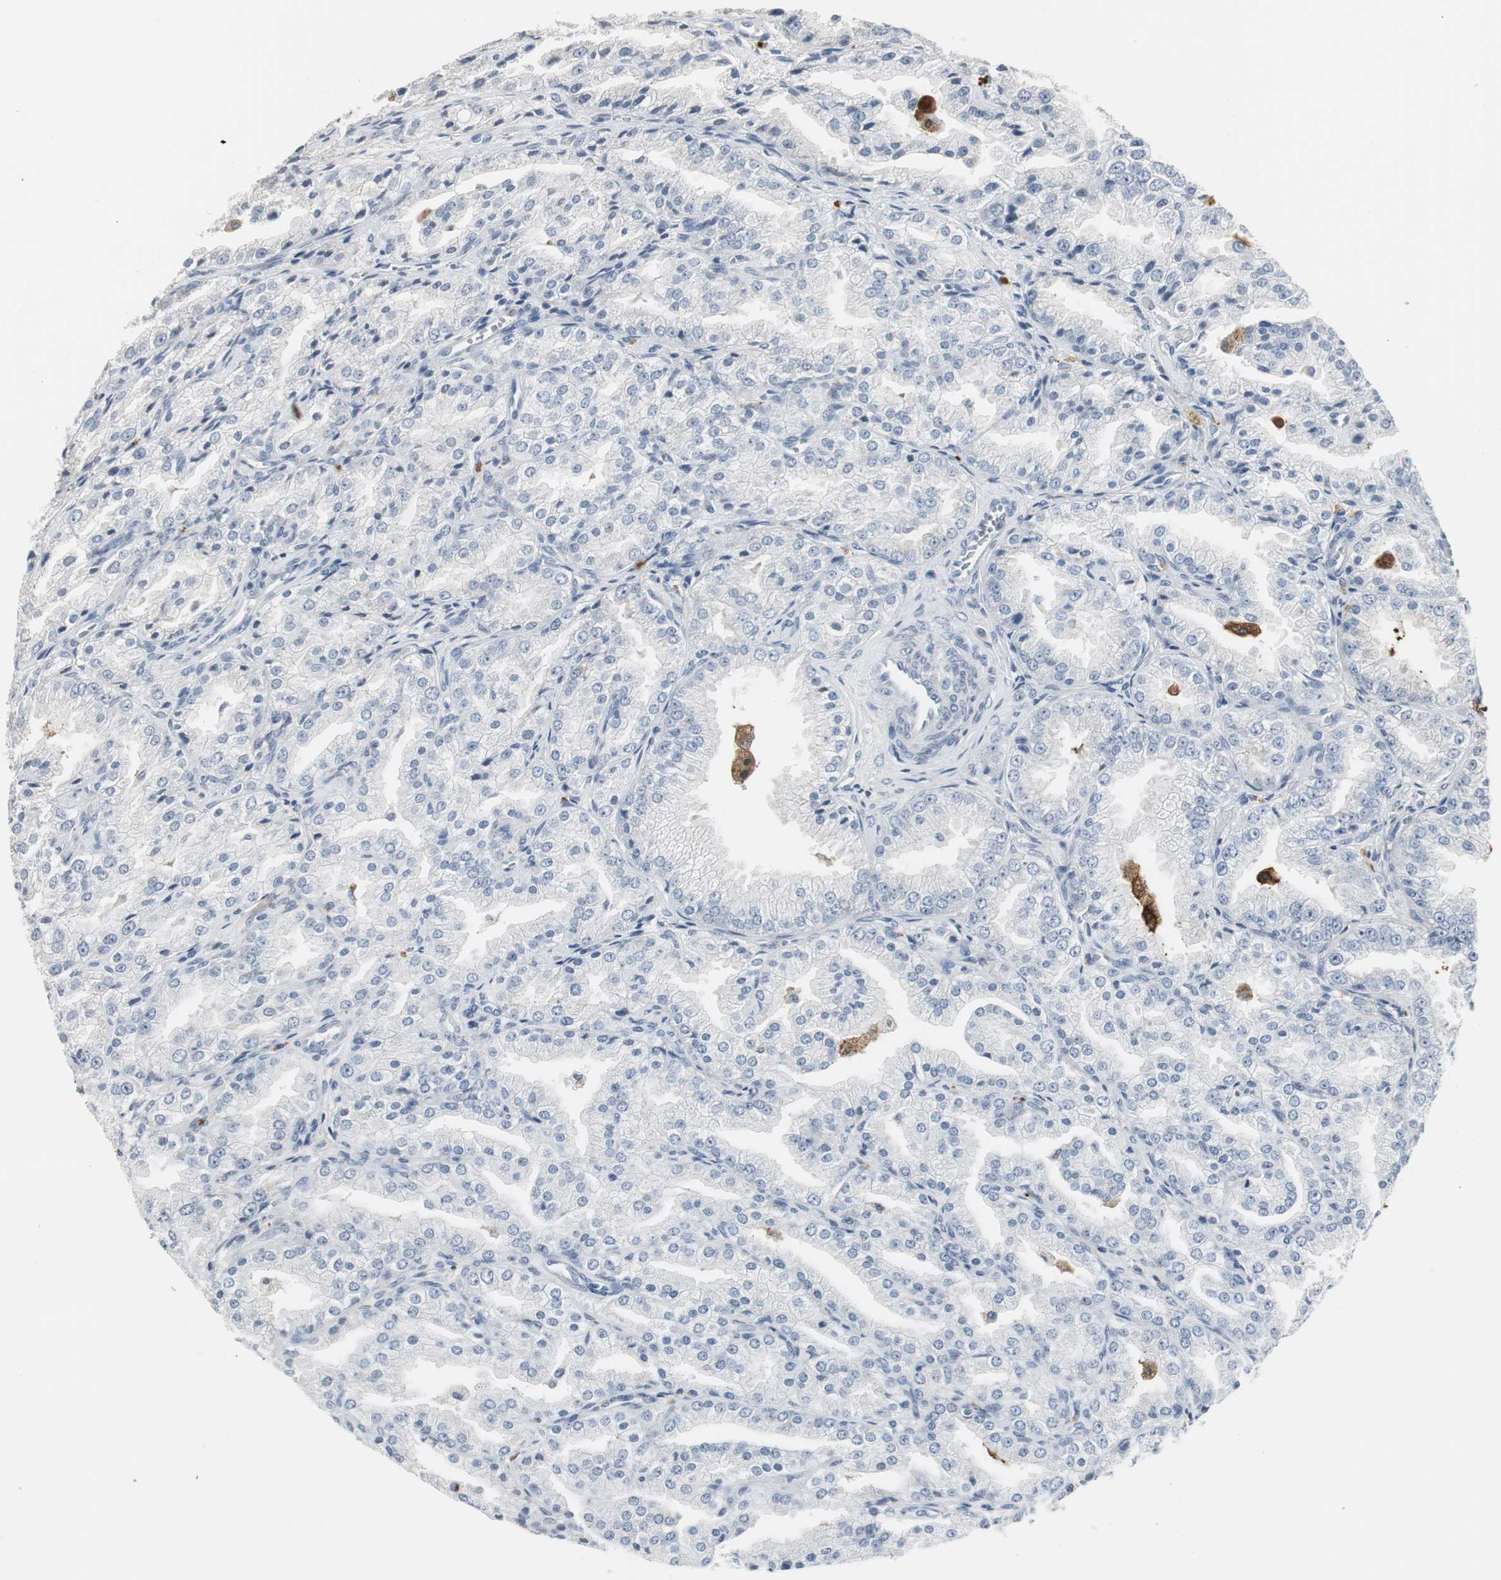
{"staining": {"intensity": "negative", "quantity": "none", "location": "none"}, "tissue": "prostate cancer", "cell_type": "Tumor cells", "image_type": "cancer", "snomed": [{"axis": "morphology", "description": "Adenocarcinoma, High grade"}, {"axis": "topography", "description": "Prostate"}], "caption": "Adenocarcinoma (high-grade) (prostate) stained for a protein using IHC reveals no expression tumor cells.", "gene": "PI15", "patient": {"sex": "male", "age": 61}}